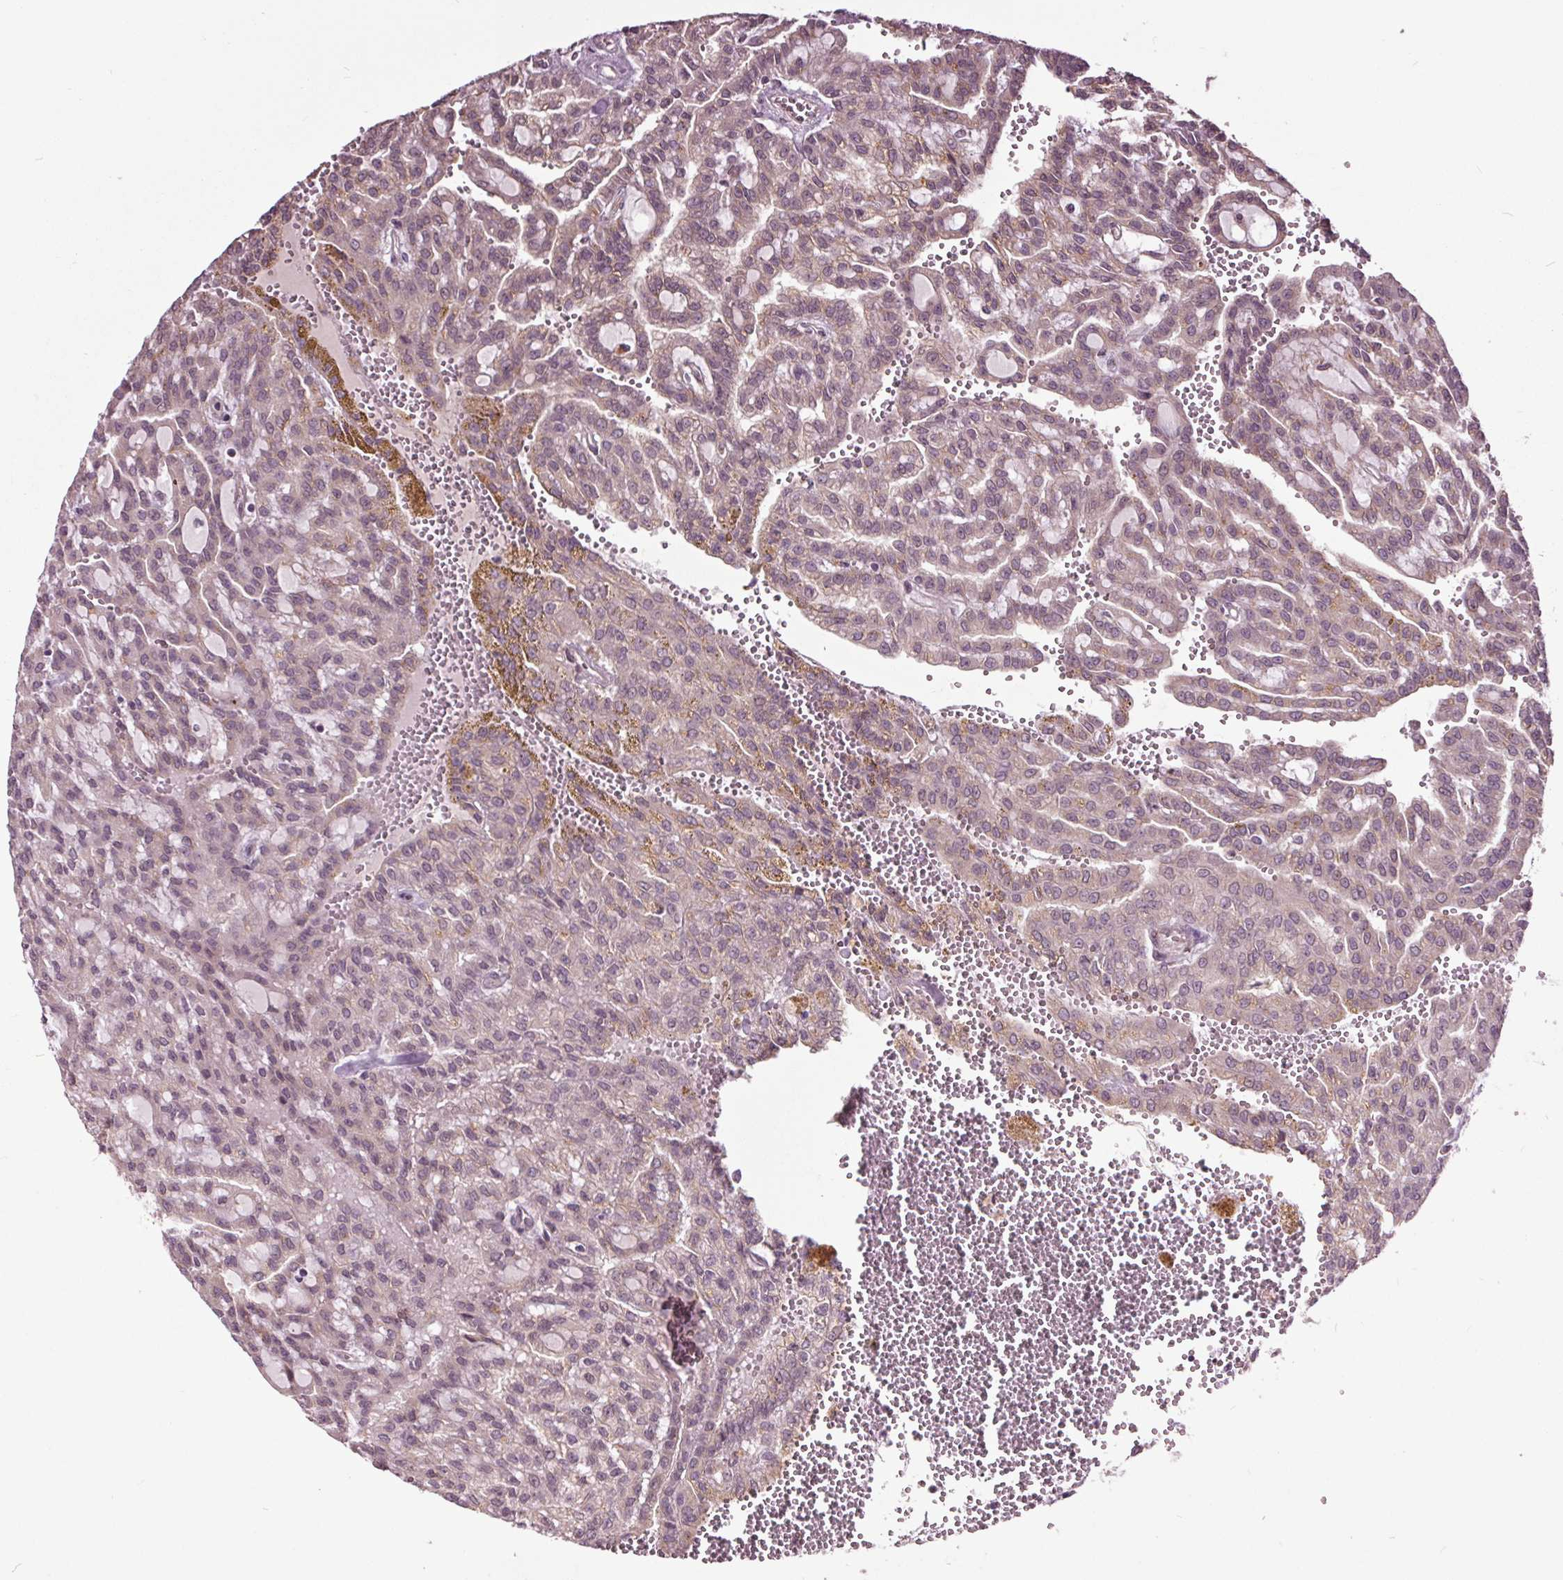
{"staining": {"intensity": "moderate", "quantity": "<25%", "location": "cytoplasmic/membranous"}, "tissue": "renal cancer", "cell_type": "Tumor cells", "image_type": "cancer", "snomed": [{"axis": "morphology", "description": "Adenocarcinoma, NOS"}, {"axis": "topography", "description": "Kidney"}], "caption": "The immunohistochemical stain highlights moderate cytoplasmic/membranous positivity in tumor cells of adenocarcinoma (renal) tissue. The staining was performed using DAB, with brown indicating positive protein expression. Nuclei are stained blue with hematoxylin.", "gene": "HAUS5", "patient": {"sex": "male", "age": 63}}